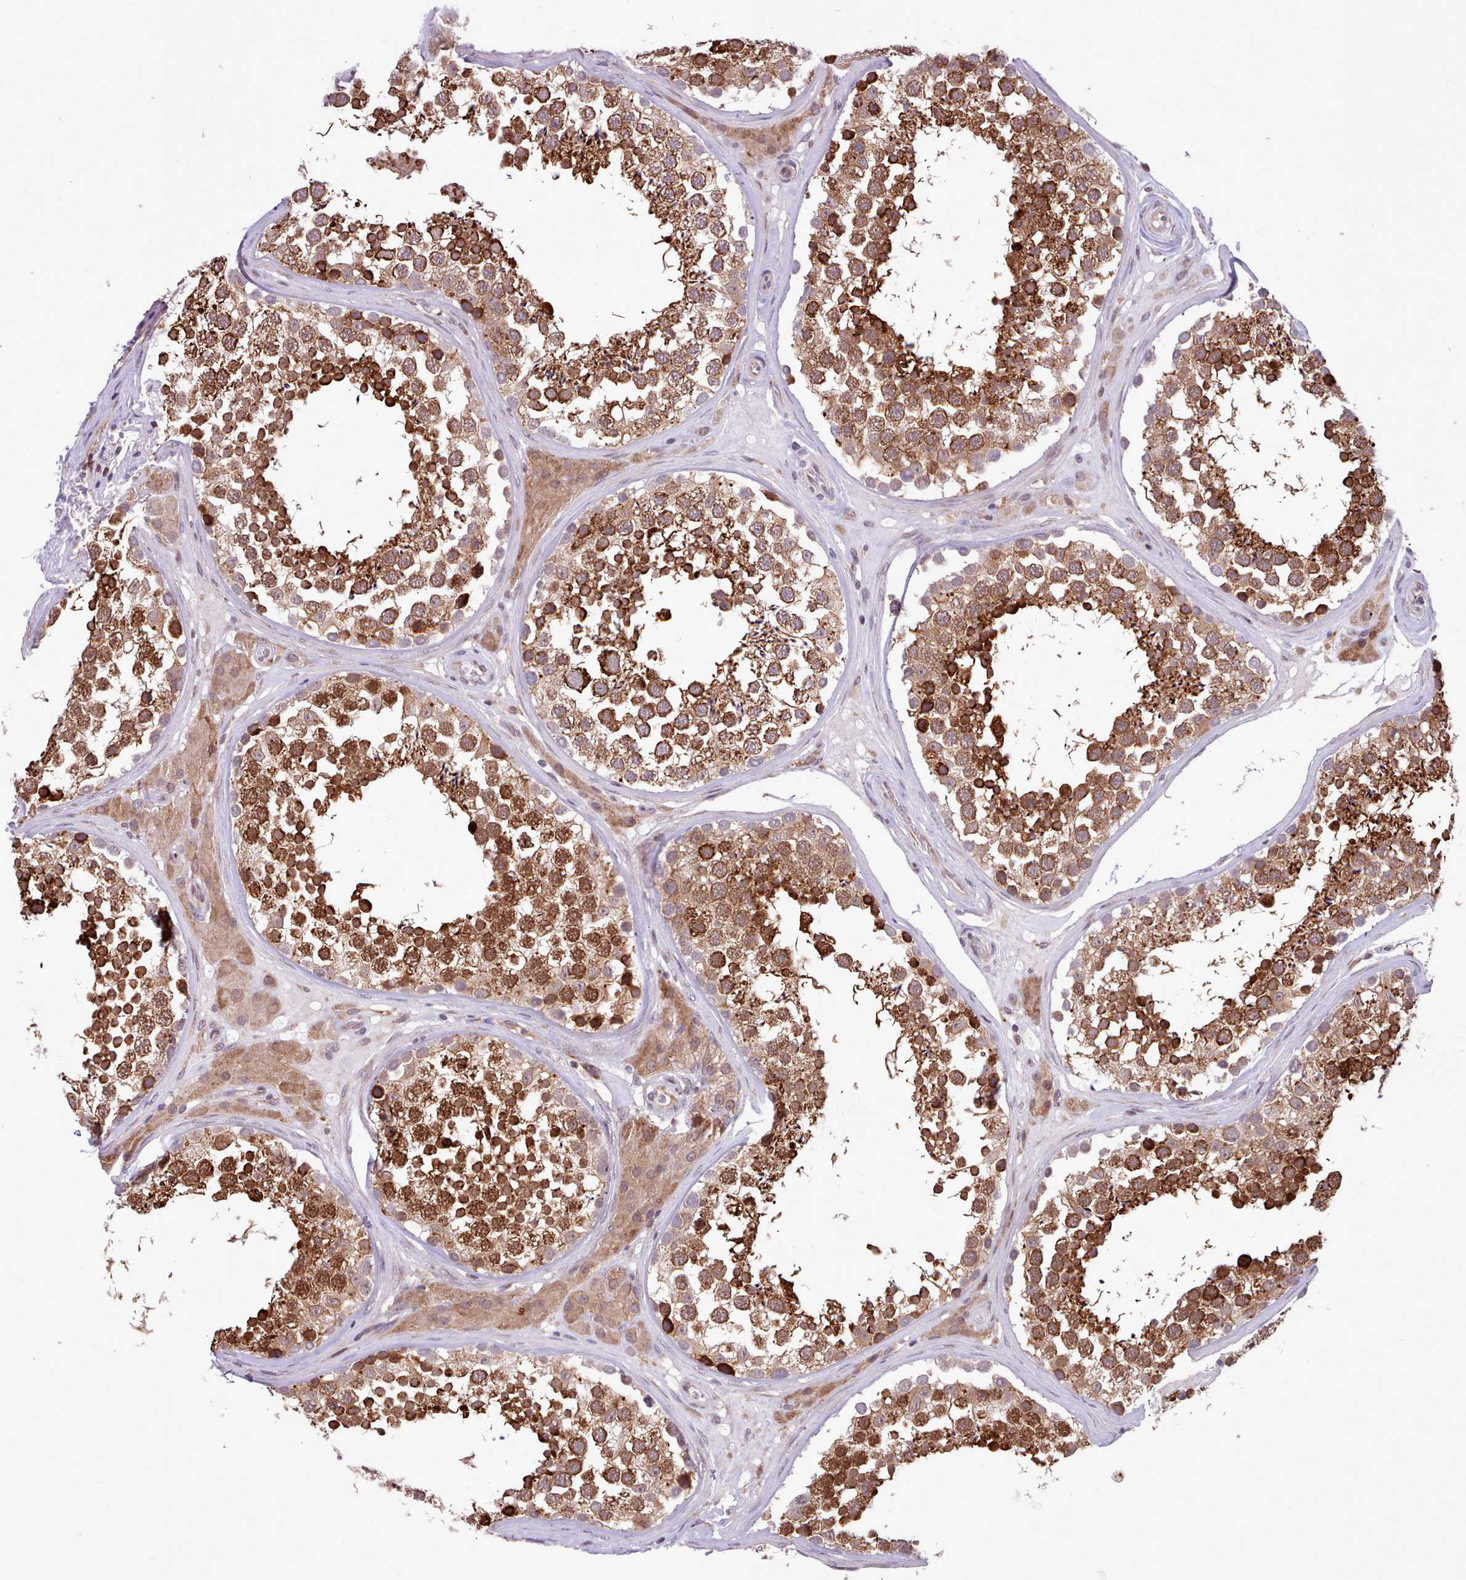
{"staining": {"intensity": "strong", "quantity": ">75%", "location": "cytoplasmic/membranous,nuclear"}, "tissue": "testis", "cell_type": "Cells in seminiferous ducts", "image_type": "normal", "snomed": [{"axis": "morphology", "description": "Normal tissue, NOS"}, {"axis": "topography", "description": "Testis"}], "caption": "IHC photomicrograph of benign human testis stained for a protein (brown), which displays high levels of strong cytoplasmic/membranous,nuclear expression in about >75% of cells in seminiferous ducts.", "gene": "TTLL3", "patient": {"sex": "male", "age": 46}}